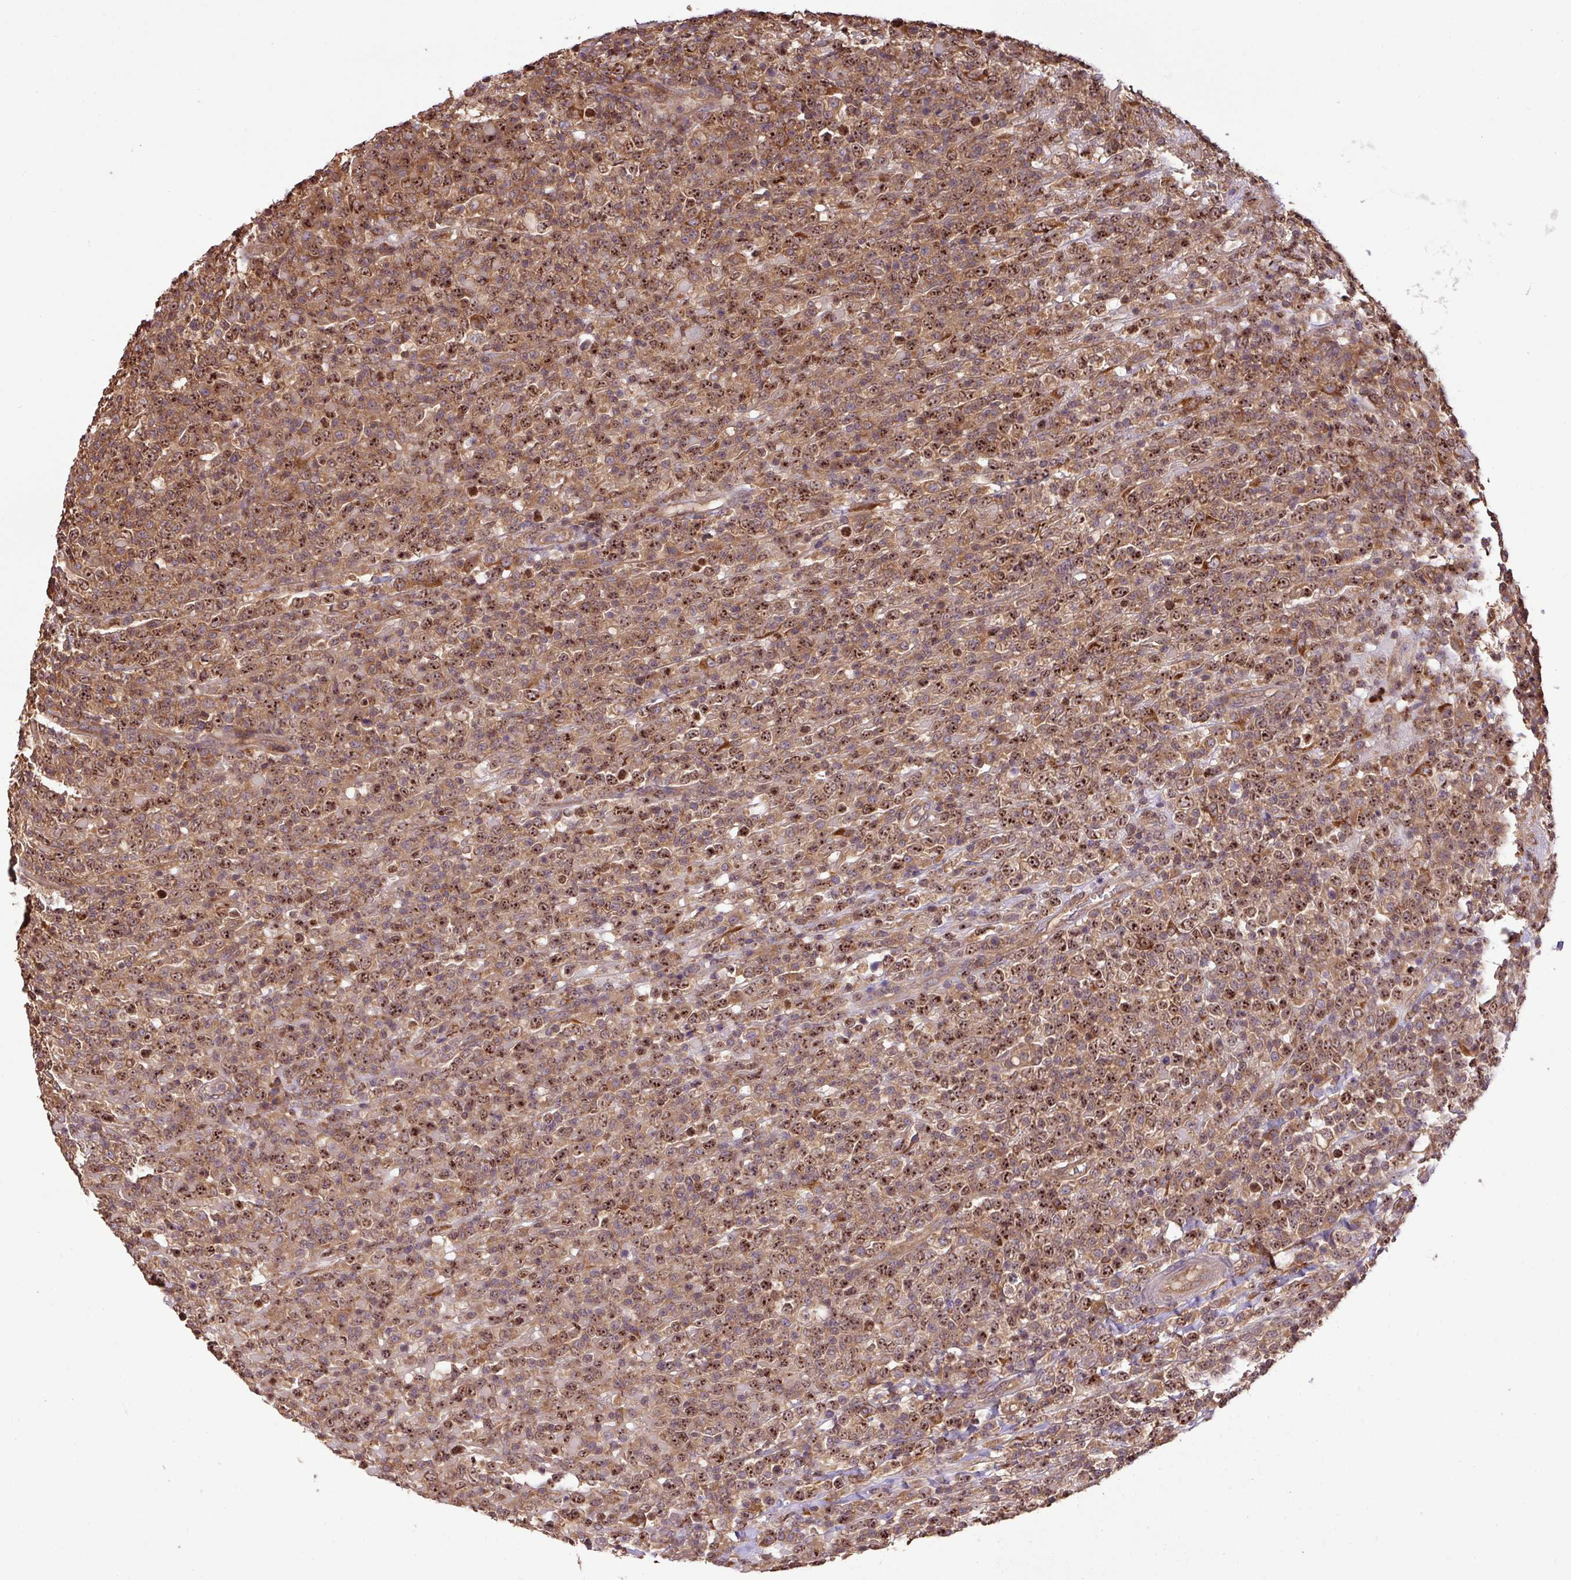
{"staining": {"intensity": "moderate", "quantity": ">75%", "location": "cytoplasmic/membranous,nuclear"}, "tissue": "lymphoma", "cell_type": "Tumor cells", "image_type": "cancer", "snomed": [{"axis": "morphology", "description": "Malignant lymphoma, non-Hodgkin's type, High grade"}, {"axis": "topography", "description": "Colon"}], "caption": "Protein staining of malignant lymphoma, non-Hodgkin's type (high-grade) tissue shows moderate cytoplasmic/membranous and nuclear expression in approximately >75% of tumor cells. The protein is shown in brown color, while the nuclei are stained blue.", "gene": "VENTX", "patient": {"sex": "female", "age": 53}}